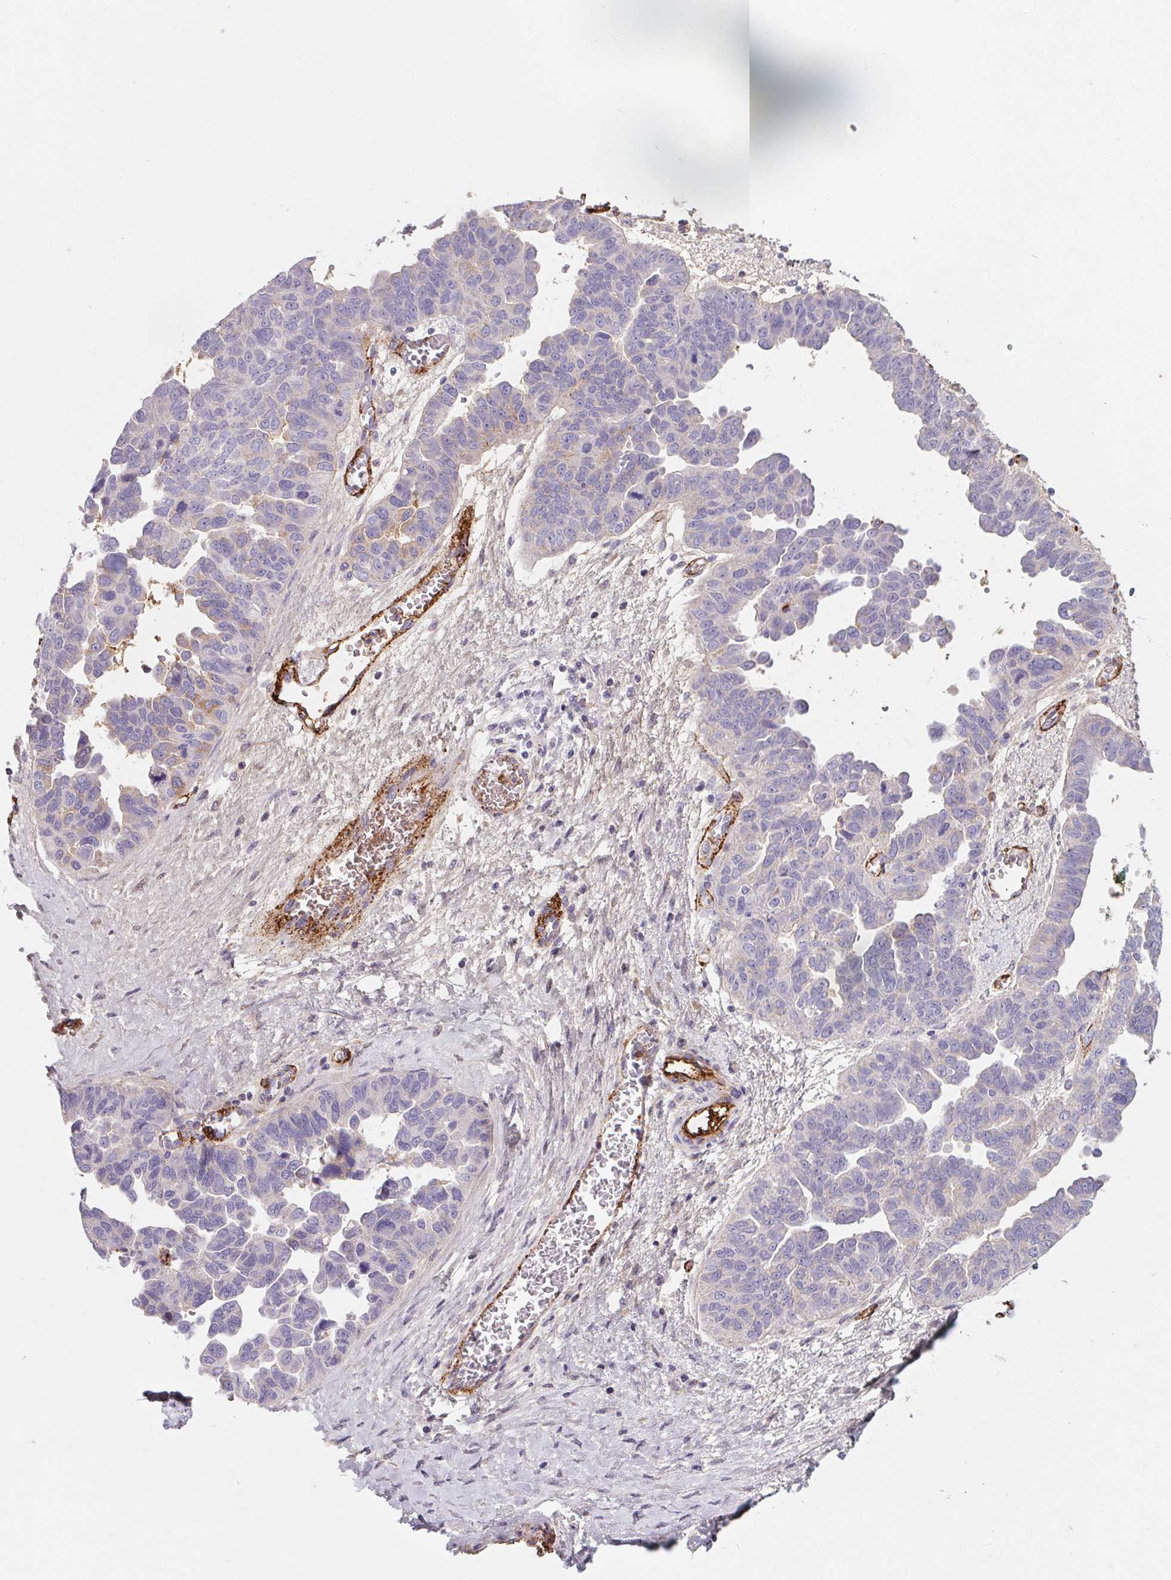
{"staining": {"intensity": "negative", "quantity": "none", "location": "none"}, "tissue": "ovarian cancer", "cell_type": "Tumor cells", "image_type": "cancer", "snomed": [{"axis": "morphology", "description": "Cystadenocarcinoma, serous, NOS"}, {"axis": "topography", "description": "Ovary"}], "caption": "DAB (3,3'-diaminobenzidine) immunohistochemical staining of human ovarian serous cystadenocarcinoma reveals no significant staining in tumor cells. (DAB immunohistochemistry with hematoxylin counter stain).", "gene": "LPA", "patient": {"sex": "female", "age": 64}}